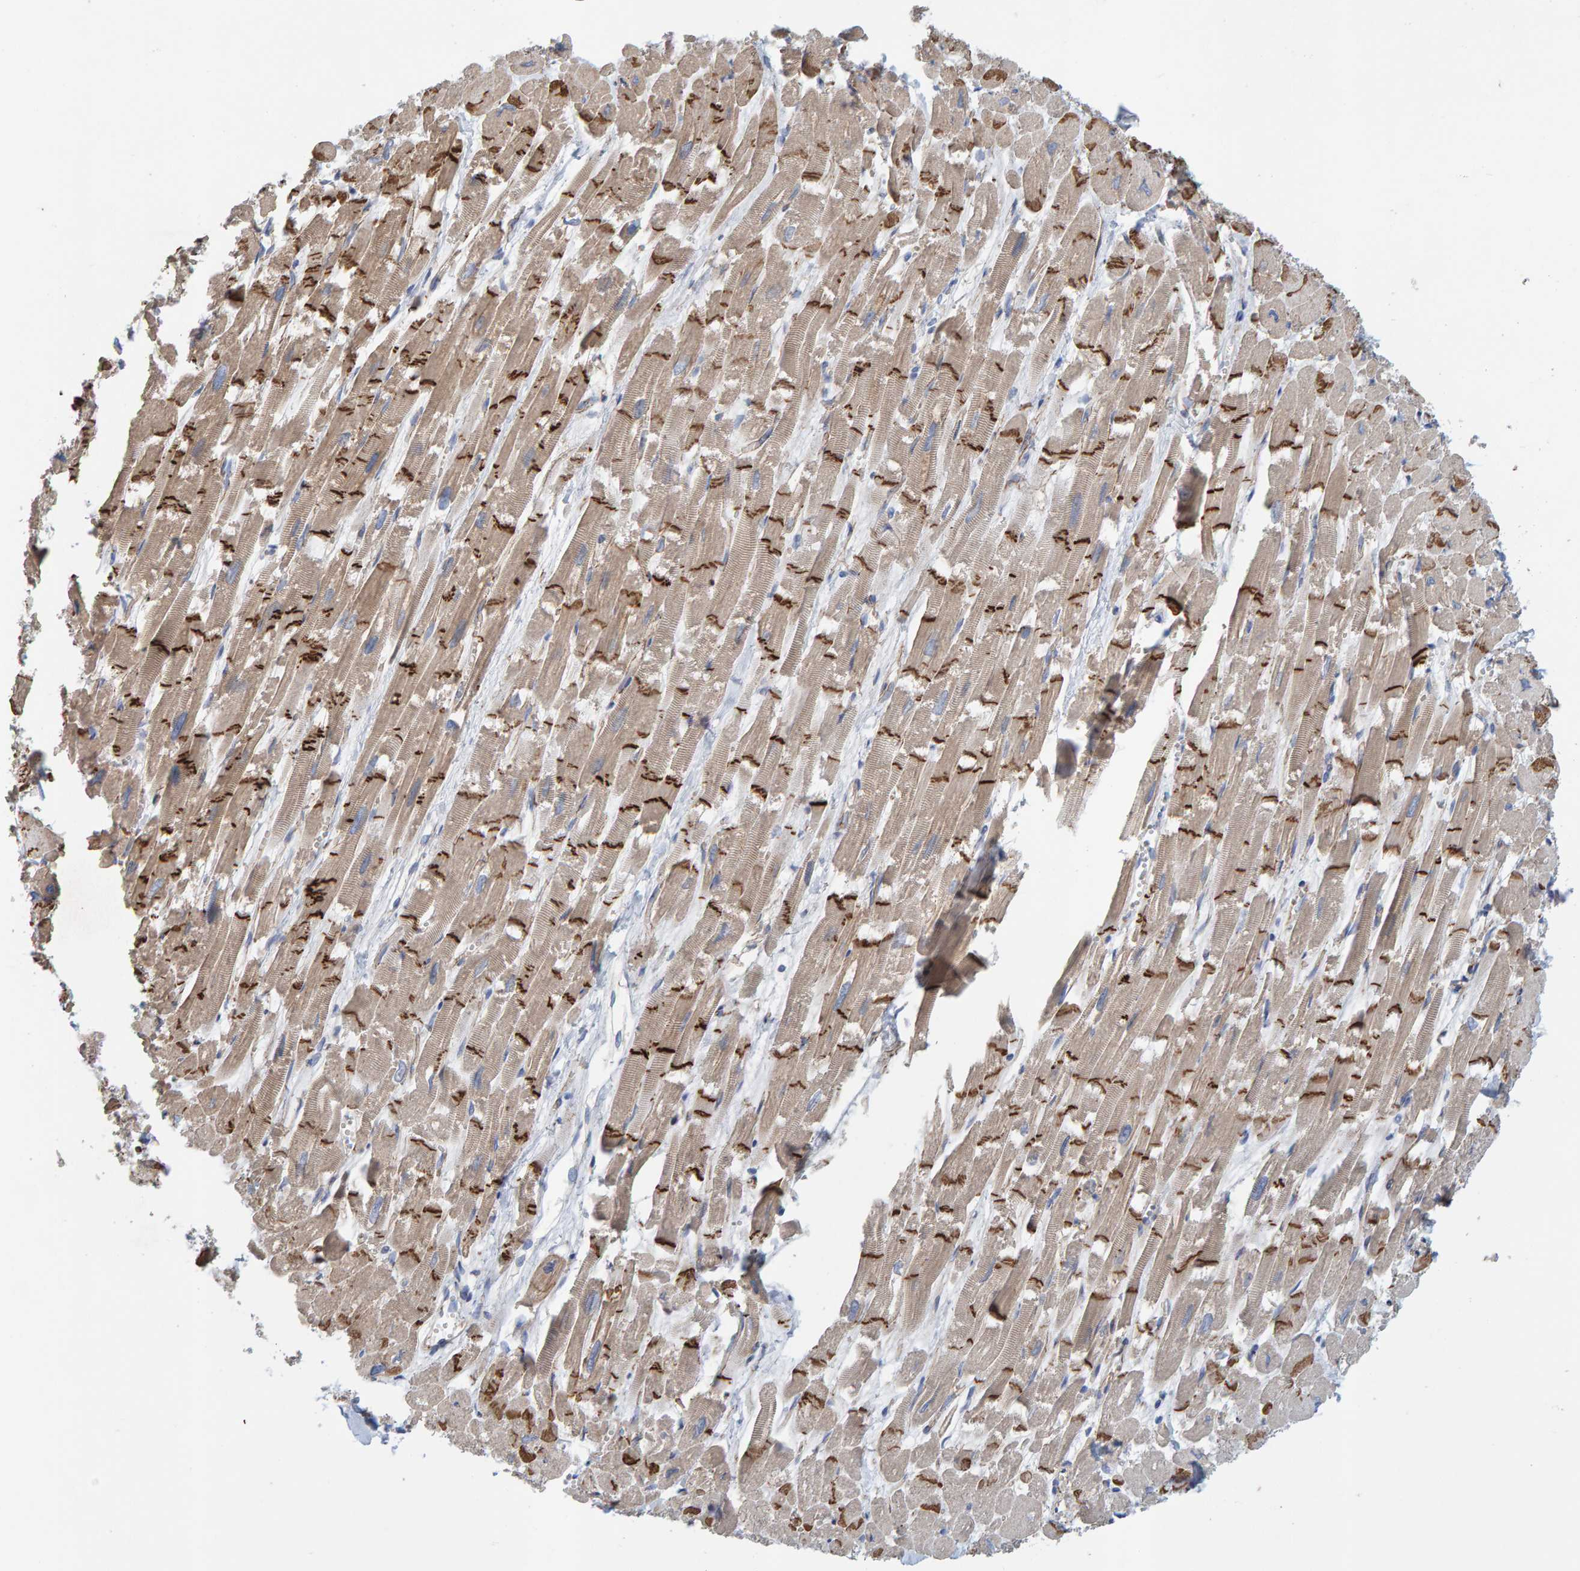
{"staining": {"intensity": "strong", "quantity": ">75%", "location": "cytoplasmic/membranous"}, "tissue": "heart muscle", "cell_type": "Cardiomyocytes", "image_type": "normal", "snomed": [{"axis": "morphology", "description": "Normal tissue, NOS"}, {"axis": "topography", "description": "Heart"}], "caption": "A high amount of strong cytoplasmic/membranous staining is present in approximately >75% of cardiomyocytes in normal heart muscle. The protein of interest is stained brown, and the nuclei are stained in blue (DAB IHC with brightfield microscopy, high magnification).", "gene": "KRBA2", "patient": {"sex": "male", "age": 54}}